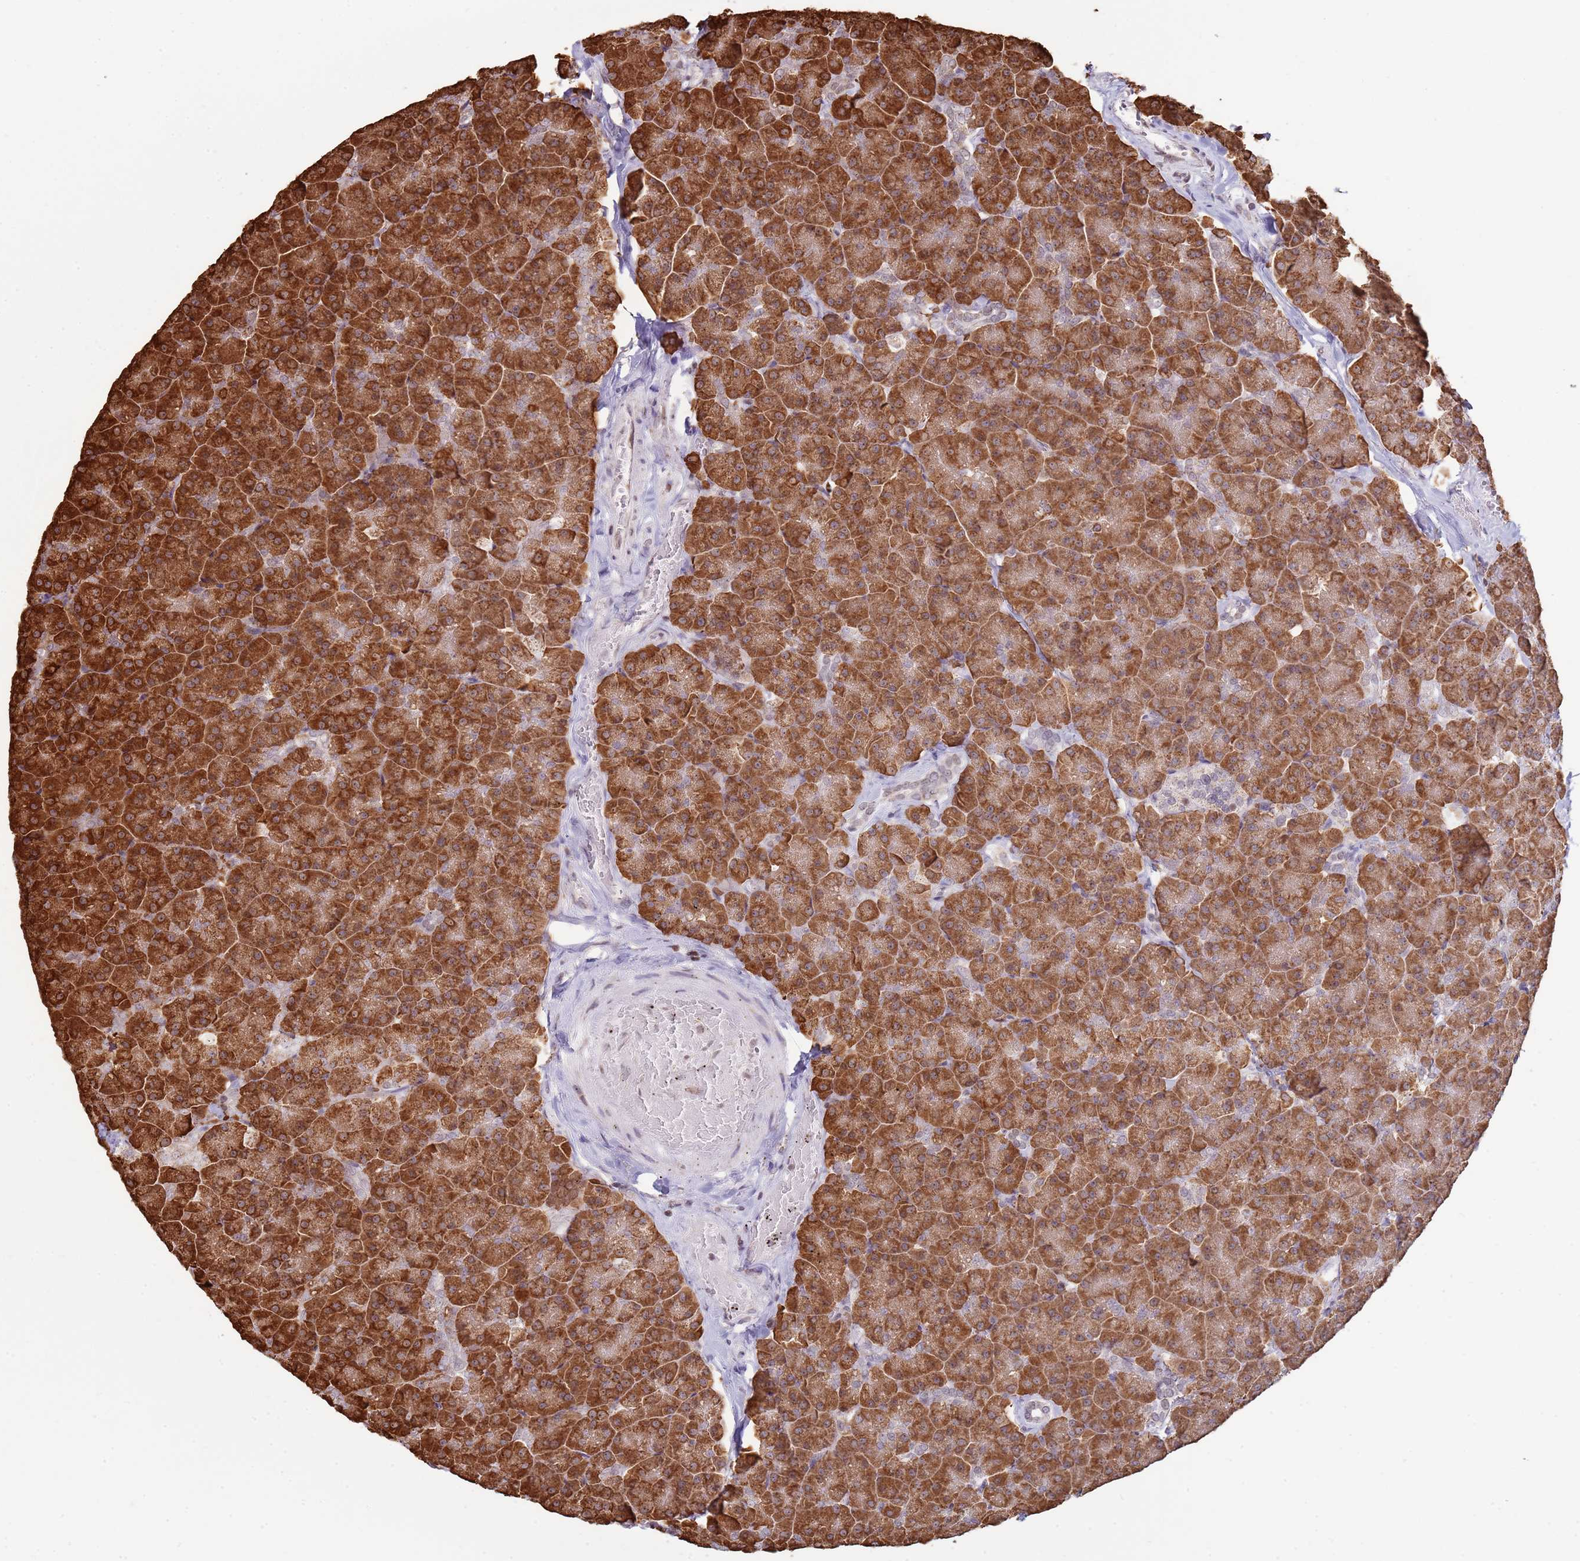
{"staining": {"intensity": "strong", "quantity": ">75%", "location": "cytoplasmic/membranous"}, "tissue": "pancreas", "cell_type": "Exocrine glandular cells", "image_type": "normal", "snomed": [{"axis": "morphology", "description": "Normal tissue, NOS"}, {"axis": "topography", "description": "Pancreas"}, {"axis": "topography", "description": "Peripheral nerve tissue"}], "caption": "This histopathology image displays immunohistochemistry staining of benign human pancreas, with high strong cytoplasmic/membranous positivity in about >75% of exocrine glandular cells.", "gene": "SCAF1", "patient": {"sex": "male", "age": 54}}